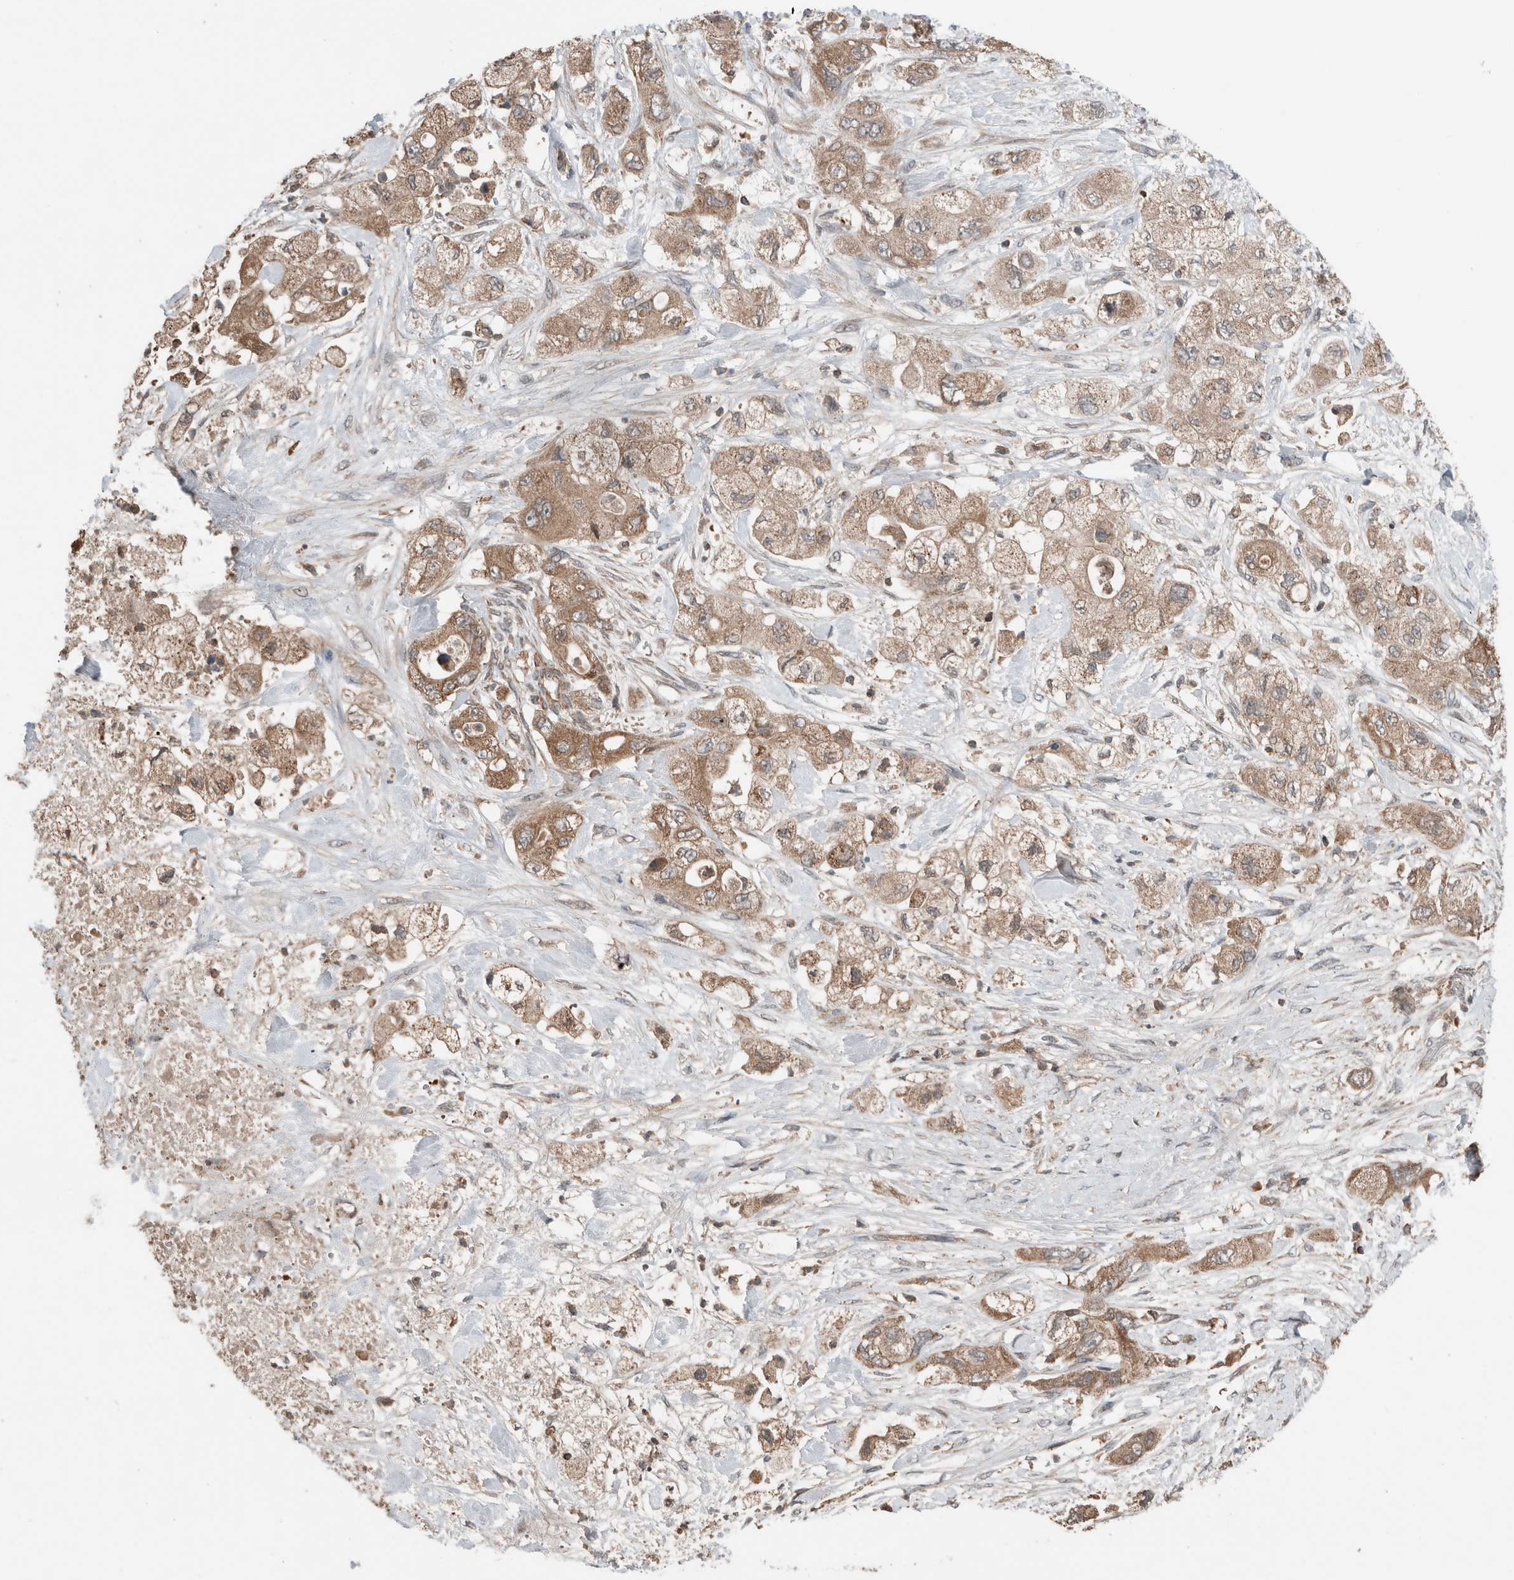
{"staining": {"intensity": "moderate", "quantity": ">75%", "location": "cytoplasmic/membranous"}, "tissue": "pancreatic cancer", "cell_type": "Tumor cells", "image_type": "cancer", "snomed": [{"axis": "morphology", "description": "Adenocarcinoma, NOS"}, {"axis": "topography", "description": "Pancreas"}], "caption": "A histopathology image of human pancreatic adenocarcinoma stained for a protein reveals moderate cytoplasmic/membranous brown staining in tumor cells.", "gene": "KLK14", "patient": {"sex": "female", "age": 73}}